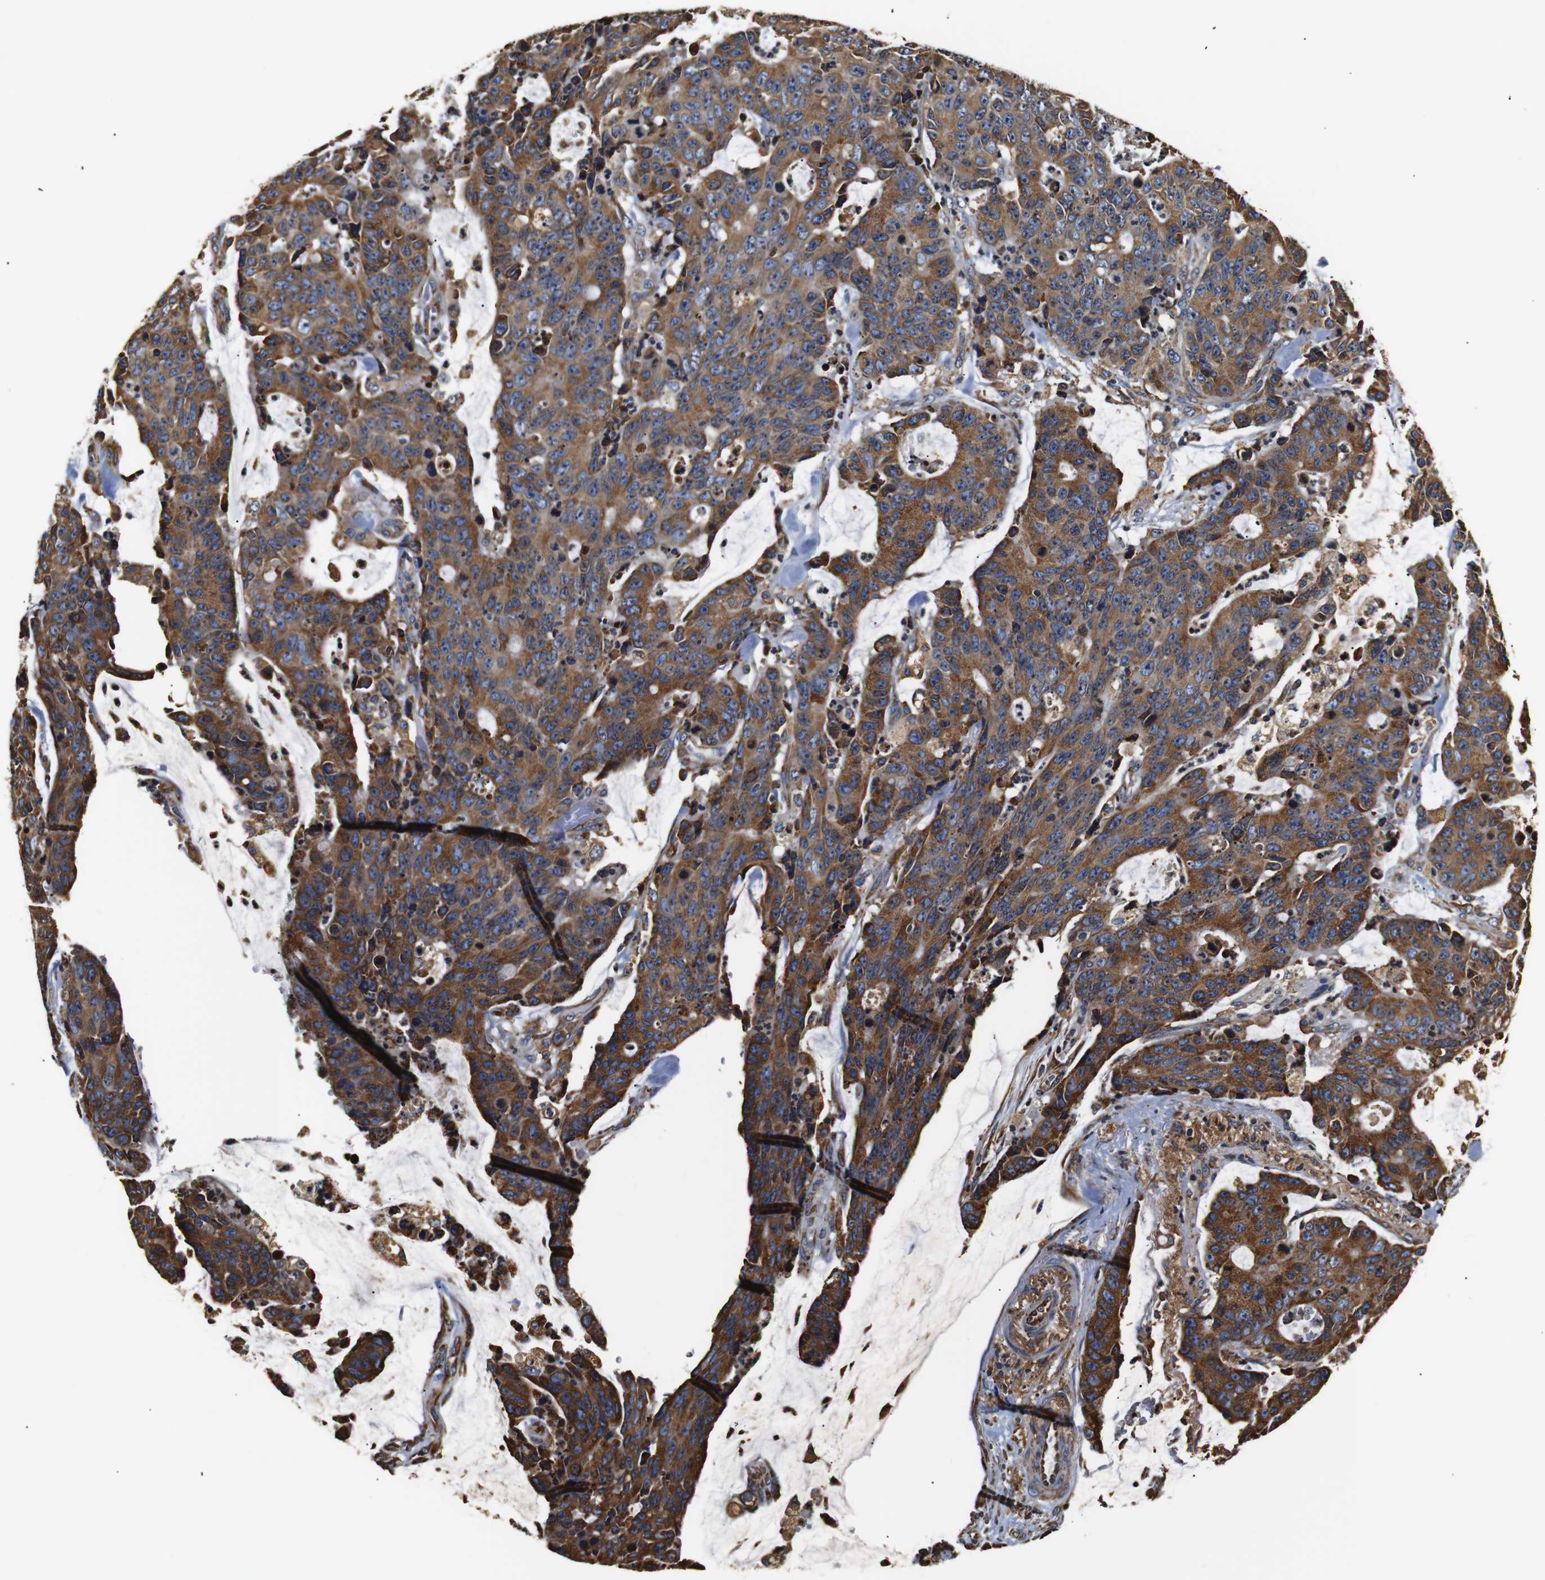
{"staining": {"intensity": "moderate", "quantity": ">75%", "location": "cytoplasmic/membranous"}, "tissue": "colorectal cancer", "cell_type": "Tumor cells", "image_type": "cancer", "snomed": [{"axis": "morphology", "description": "Adenocarcinoma, NOS"}, {"axis": "topography", "description": "Colon"}], "caption": "Protein analysis of colorectal adenocarcinoma tissue exhibits moderate cytoplasmic/membranous positivity in approximately >75% of tumor cells. (IHC, brightfield microscopy, high magnification).", "gene": "HHIP", "patient": {"sex": "female", "age": 86}}